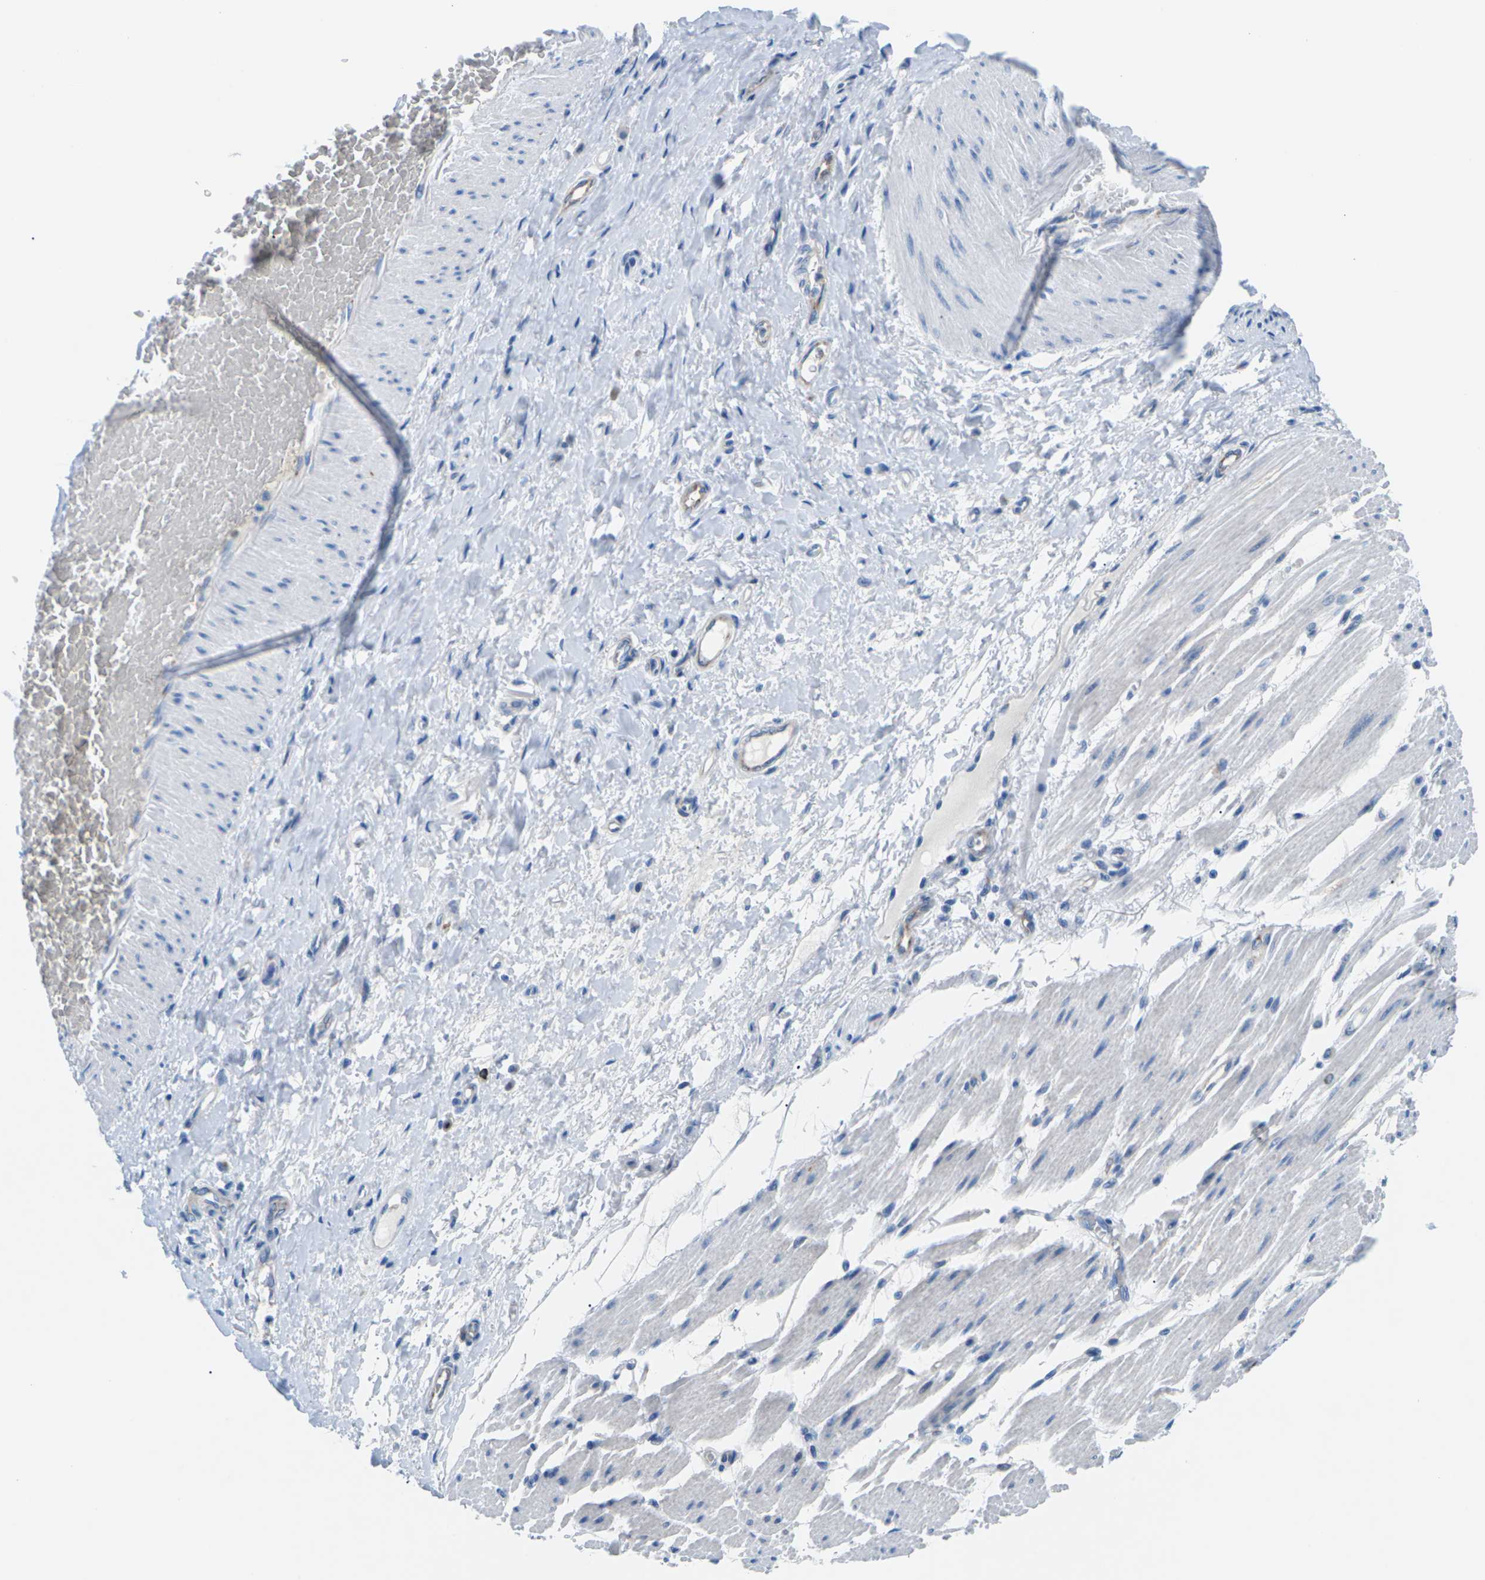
{"staining": {"intensity": "negative", "quantity": "none", "location": "none"}, "tissue": "adipose tissue", "cell_type": "Adipocytes", "image_type": "normal", "snomed": [{"axis": "morphology", "description": "Normal tissue, NOS"}, {"axis": "morphology", "description": "Adenocarcinoma, NOS"}, {"axis": "topography", "description": "Esophagus"}], "caption": "A high-resolution micrograph shows IHC staining of benign adipose tissue, which displays no significant staining in adipocytes.", "gene": "SYNGR2", "patient": {"sex": "male", "age": 62}}